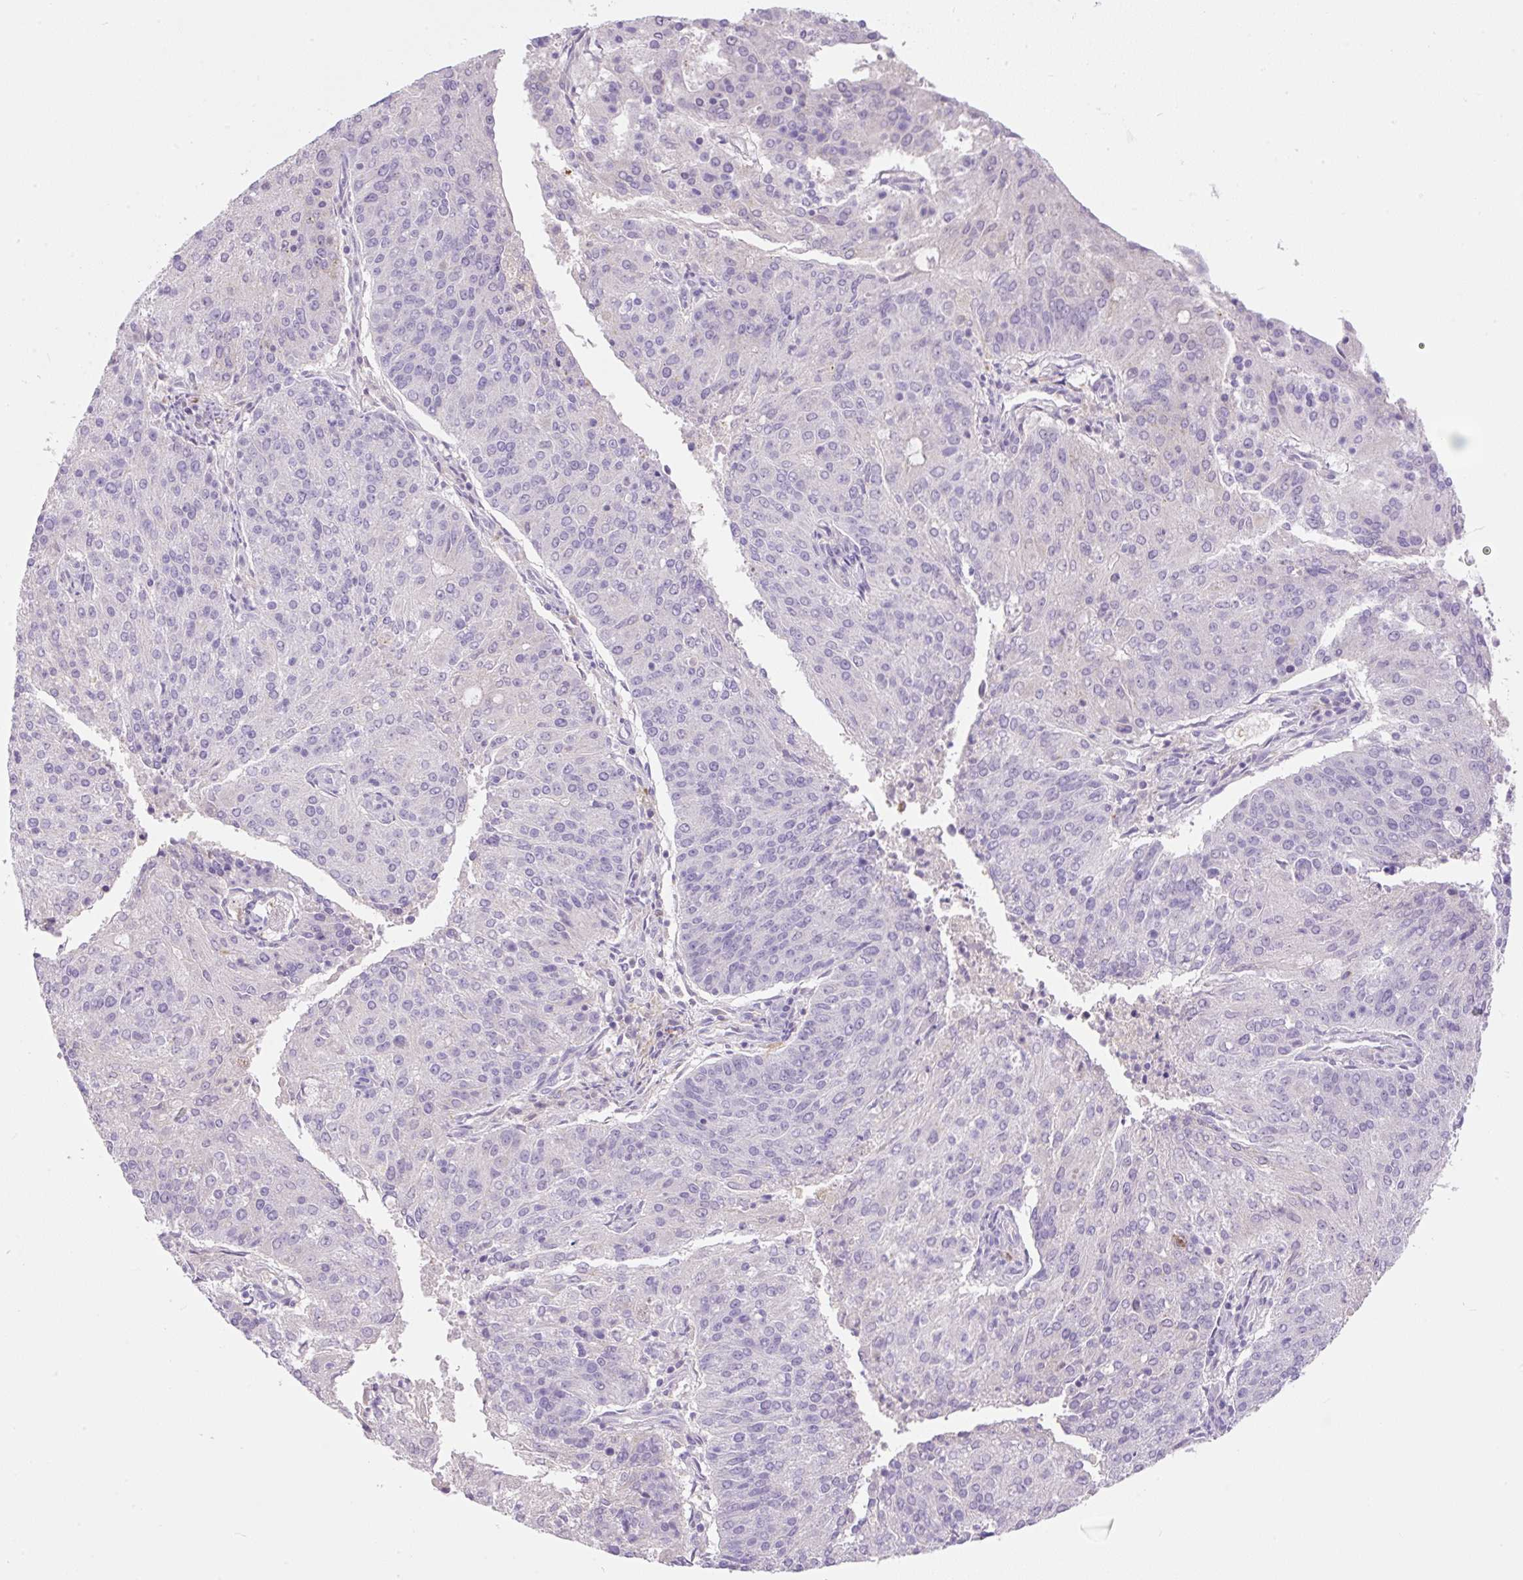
{"staining": {"intensity": "moderate", "quantity": "<25%", "location": "cytoplasmic/membranous"}, "tissue": "endometrial cancer", "cell_type": "Tumor cells", "image_type": "cancer", "snomed": [{"axis": "morphology", "description": "Adenocarcinoma, NOS"}, {"axis": "topography", "description": "Endometrium"}], "caption": "Protein staining by immunohistochemistry (IHC) demonstrates moderate cytoplasmic/membranous expression in approximately <25% of tumor cells in endometrial adenocarcinoma.", "gene": "TDRD15", "patient": {"sex": "female", "age": 82}}